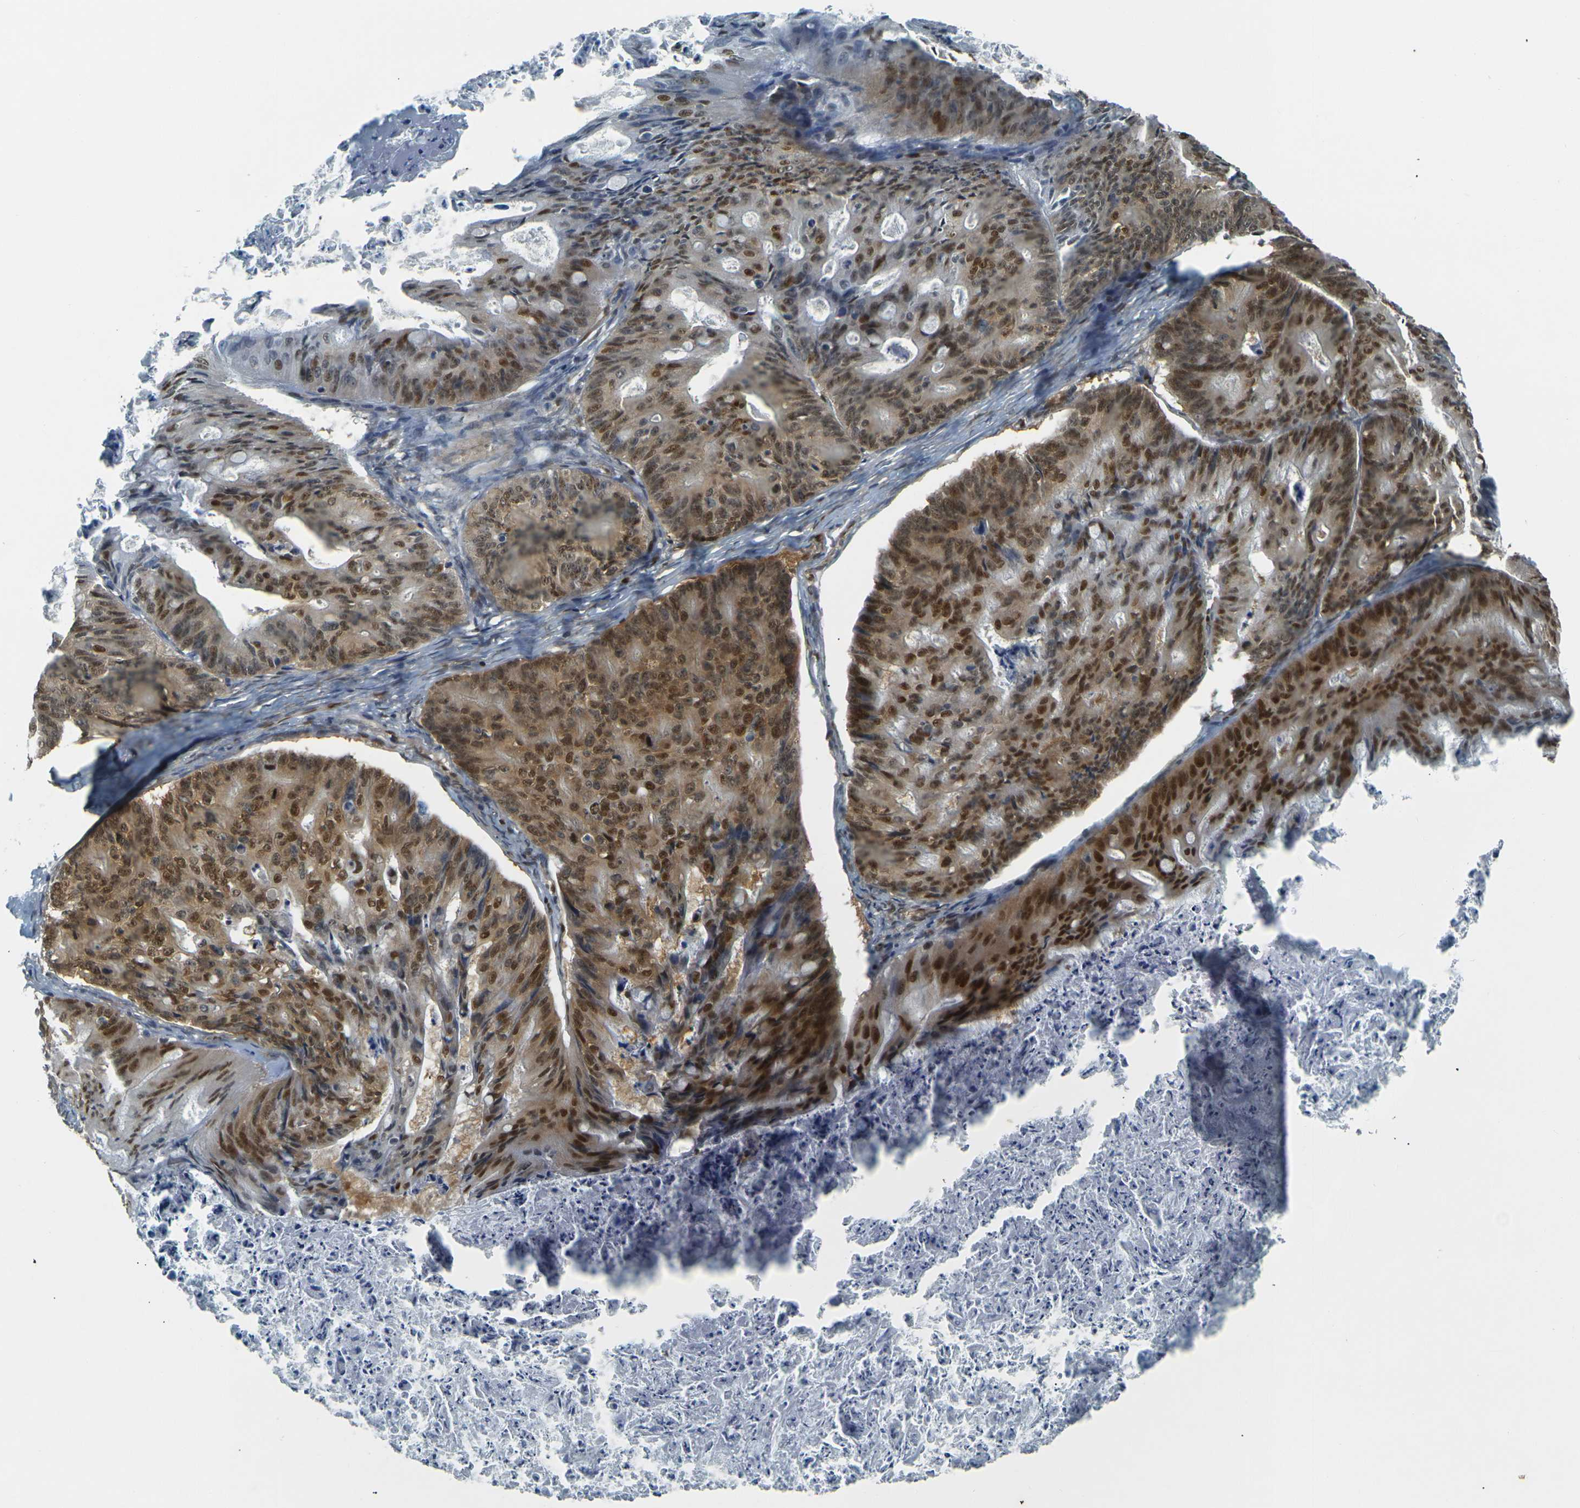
{"staining": {"intensity": "moderate", "quantity": "25%-75%", "location": "nuclear"}, "tissue": "ovarian cancer", "cell_type": "Tumor cells", "image_type": "cancer", "snomed": [{"axis": "morphology", "description": "Cystadenocarcinoma, mucinous, NOS"}, {"axis": "topography", "description": "Ovary"}], "caption": "Immunohistochemistry photomicrograph of ovarian cancer stained for a protein (brown), which shows medium levels of moderate nuclear positivity in approximately 25%-75% of tumor cells.", "gene": "NHEJ1", "patient": {"sex": "female", "age": 36}}